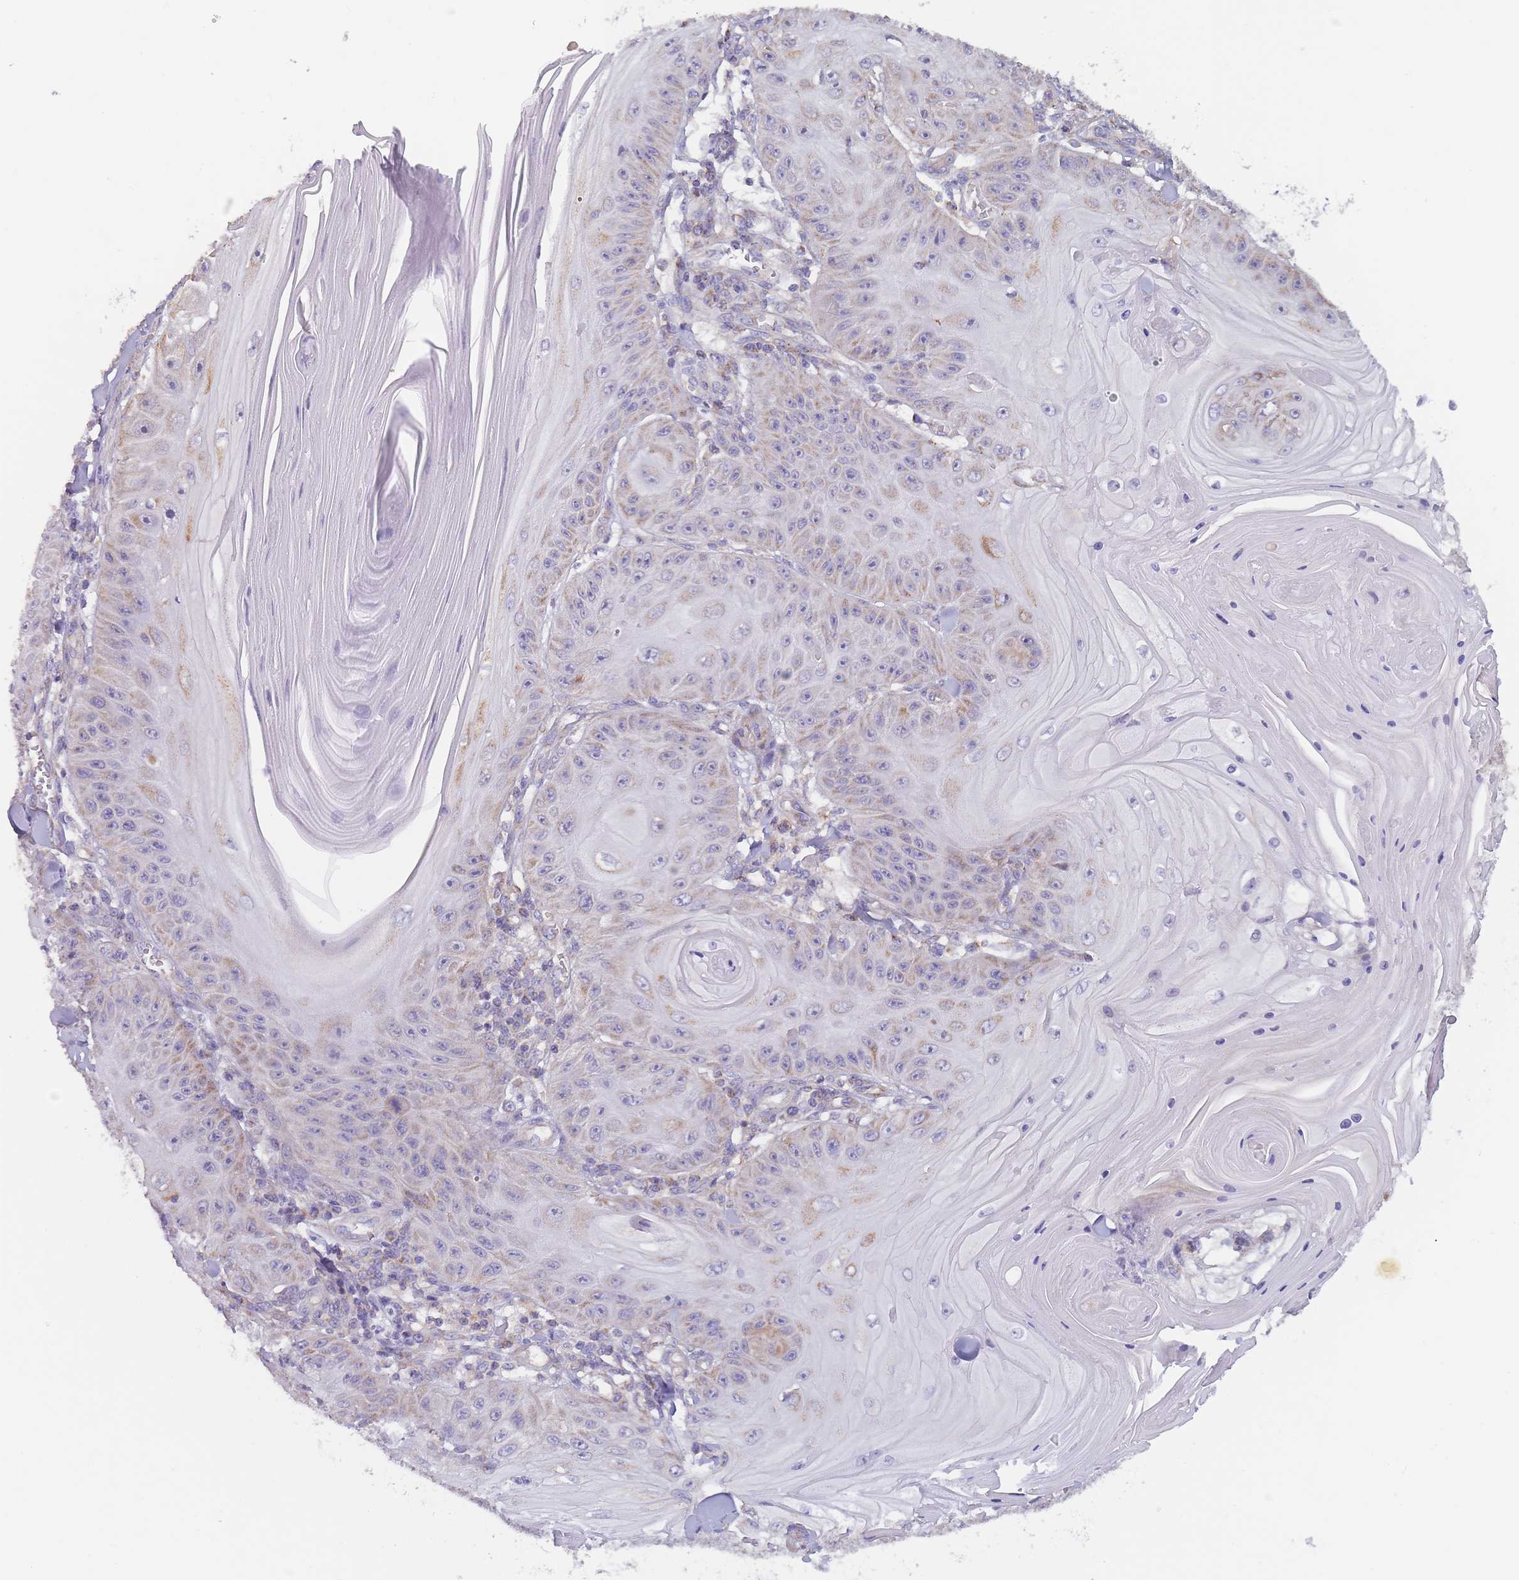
{"staining": {"intensity": "weak", "quantity": "<25%", "location": "cytoplasmic/membranous"}, "tissue": "skin cancer", "cell_type": "Tumor cells", "image_type": "cancer", "snomed": [{"axis": "morphology", "description": "Squamous cell carcinoma, NOS"}, {"axis": "topography", "description": "Skin"}], "caption": "Photomicrograph shows no protein staining in tumor cells of squamous cell carcinoma (skin) tissue.", "gene": "SLC25A42", "patient": {"sex": "female", "age": 78}}